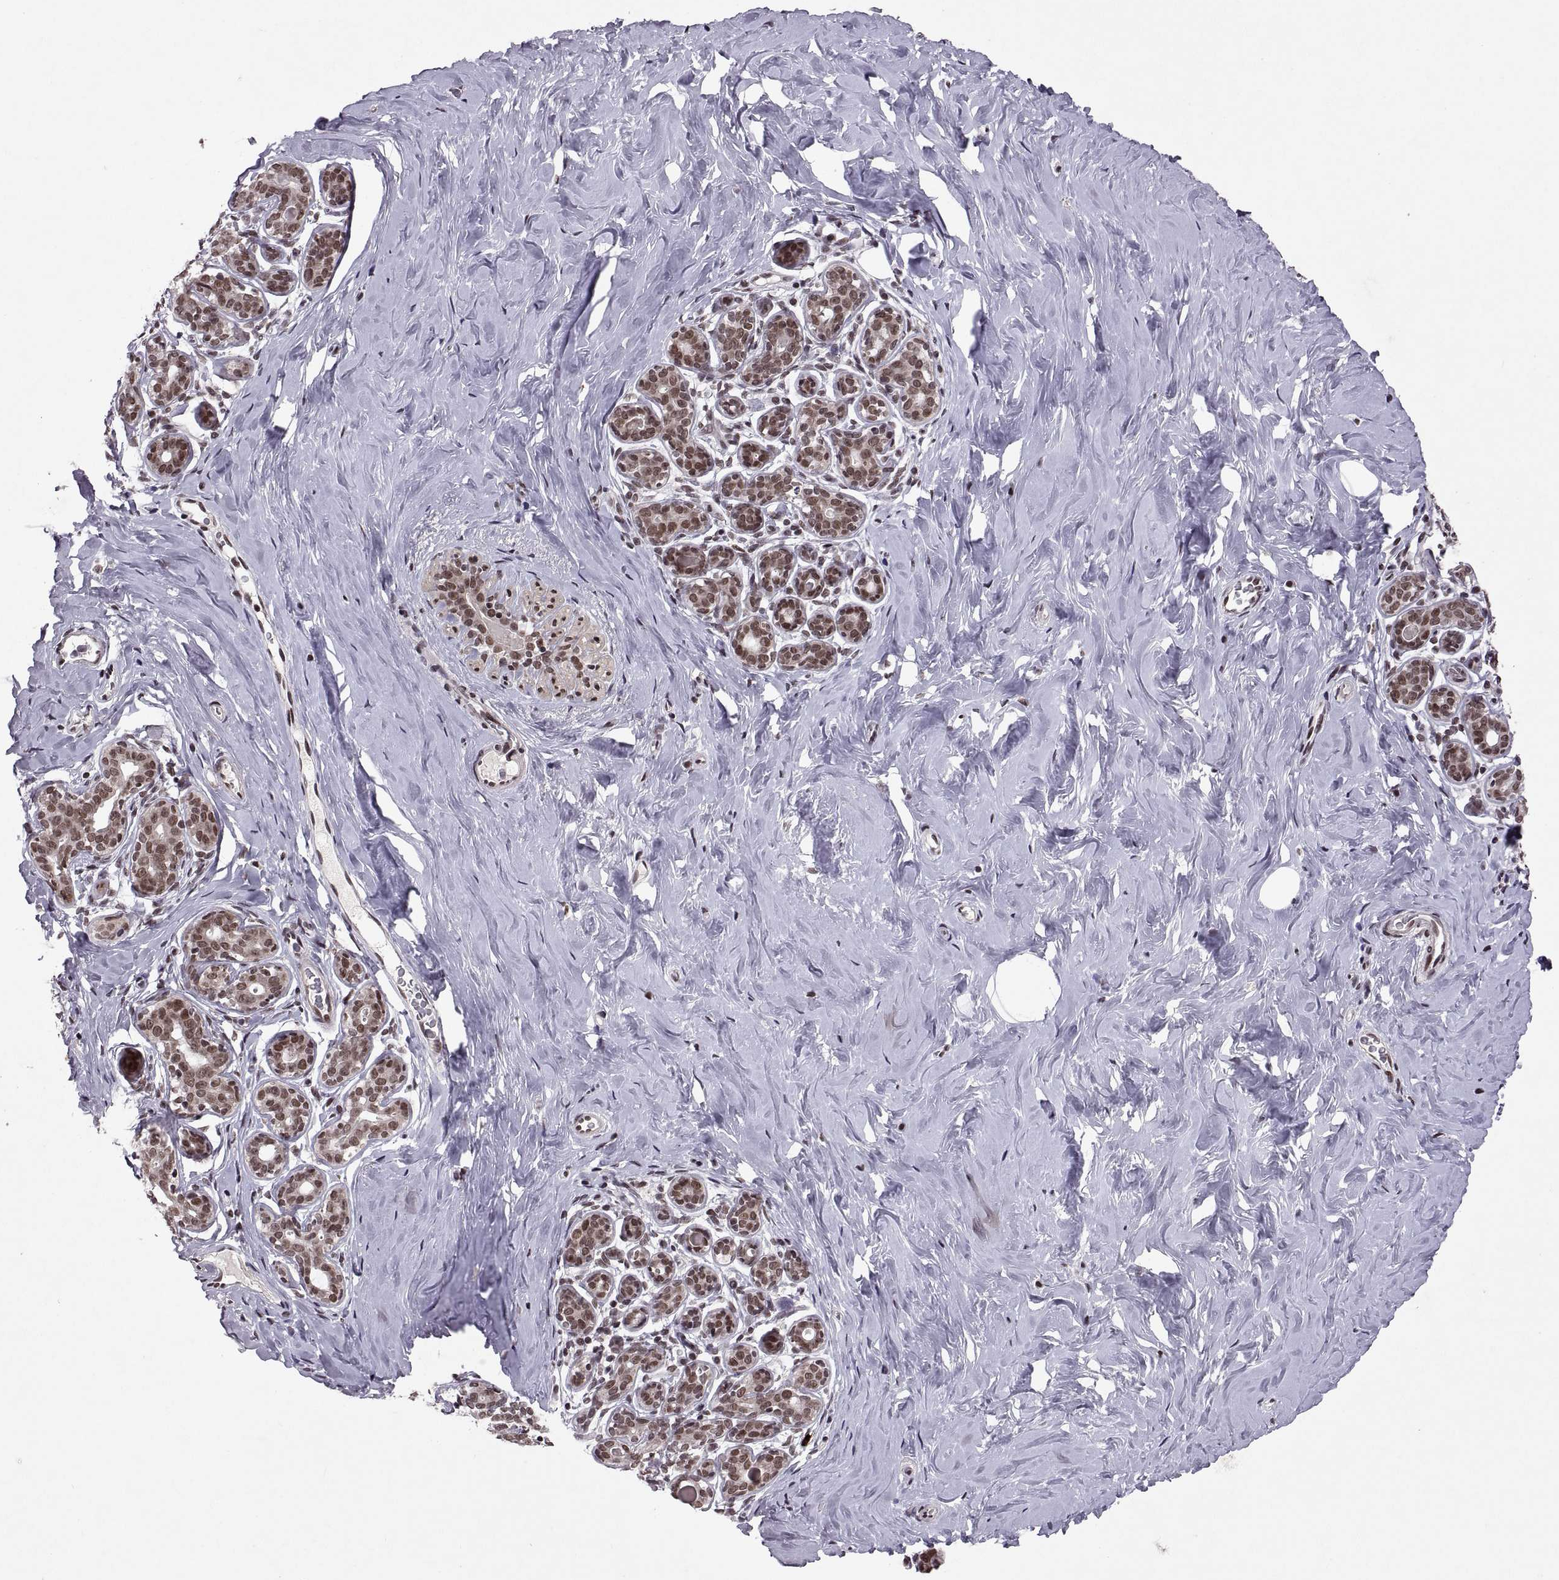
{"staining": {"intensity": "moderate", "quantity": ">75%", "location": "nuclear"}, "tissue": "breast", "cell_type": "Adipocytes", "image_type": "normal", "snomed": [{"axis": "morphology", "description": "Normal tissue, NOS"}, {"axis": "topography", "description": "Skin"}, {"axis": "topography", "description": "Breast"}], "caption": "A medium amount of moderate nuclear expression is seen in about >75% of adipocytes in unremarkable breast.", "gene": "MT1E", "patient": {"sex": "female", "age": 43}}